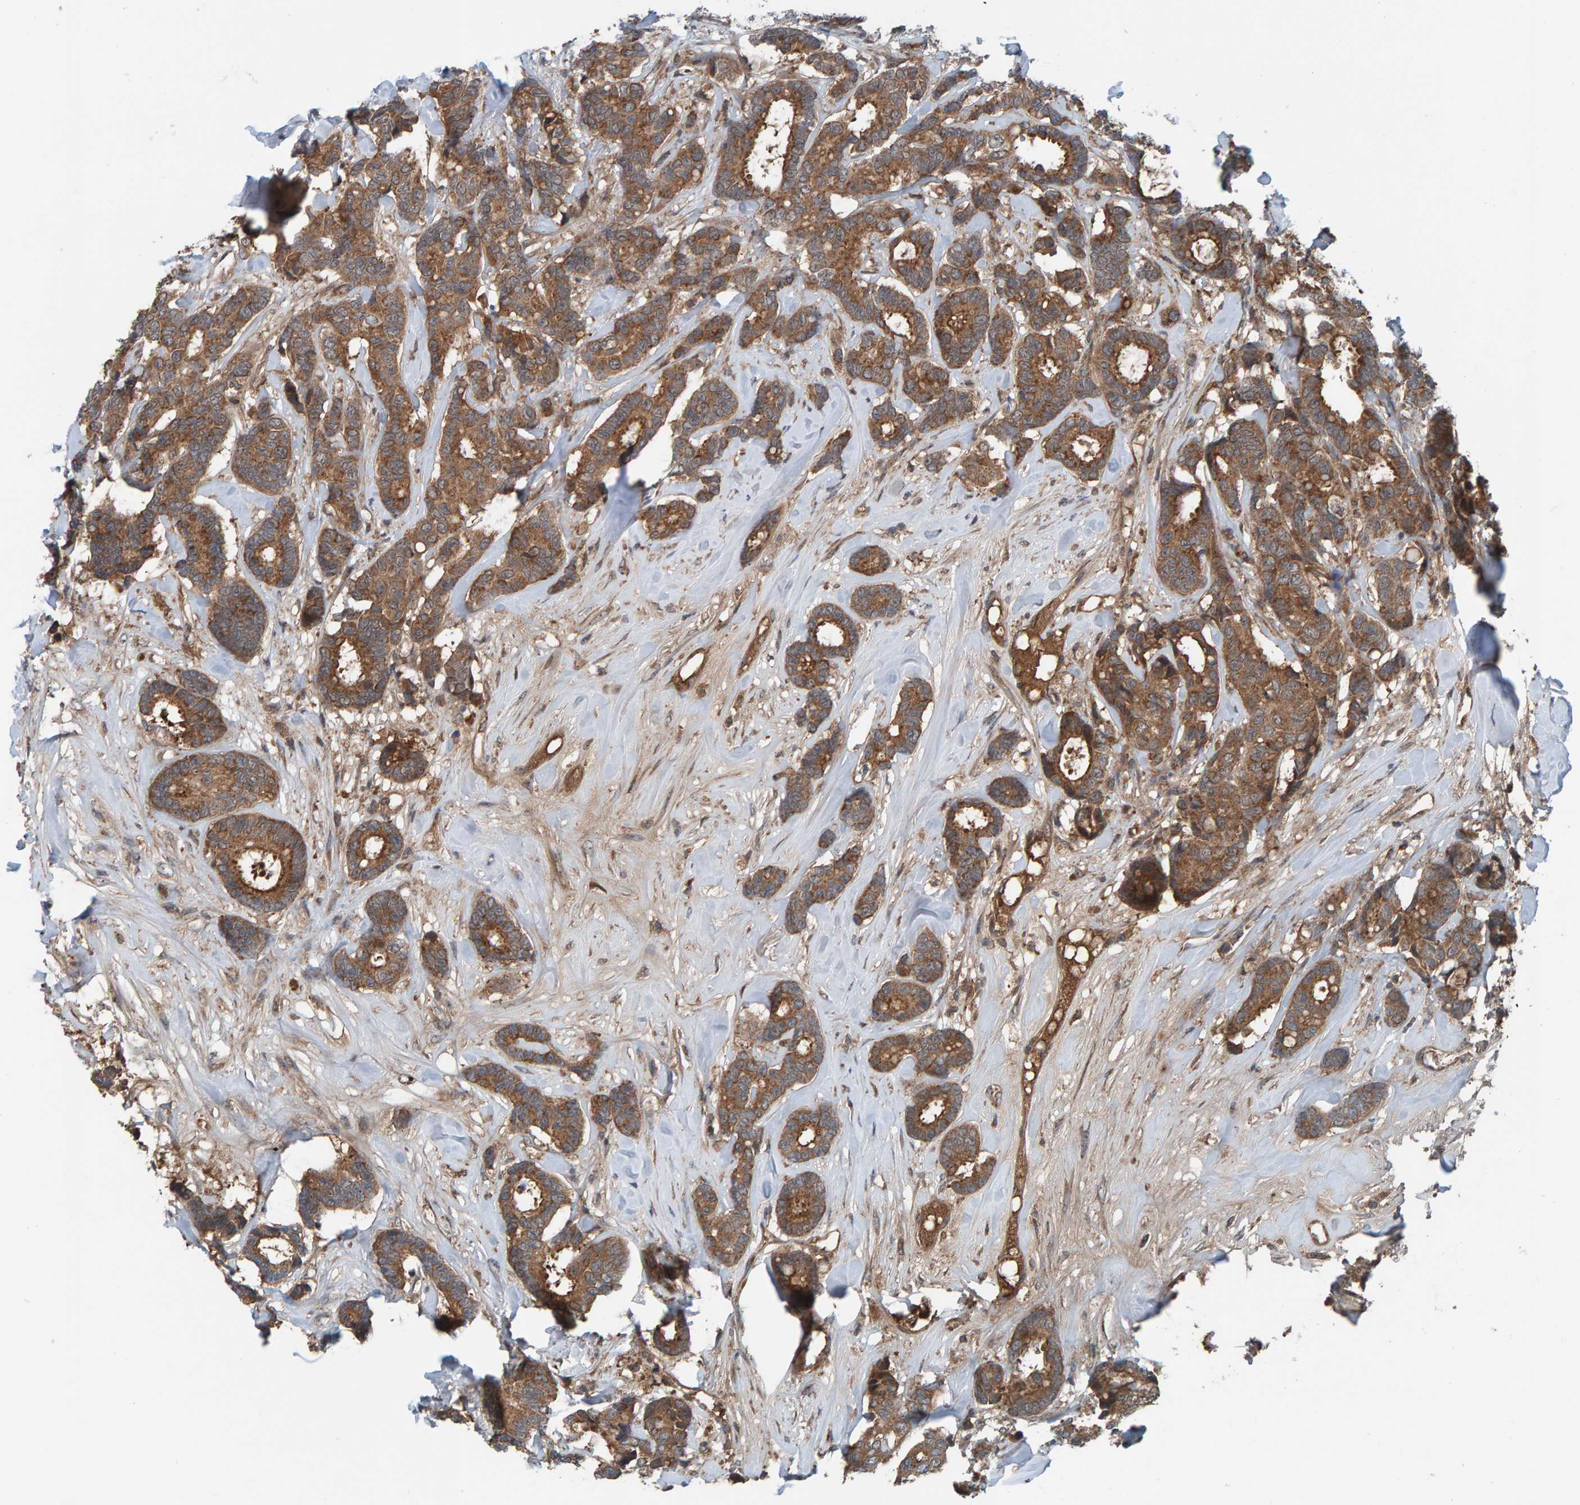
{"staining": {"intensity": "moderate", "quantity": ">75%", "location": "cytoplasmic/membranous"}, "tissue": "breast cancer", "cell_type": "Tumor cells", "image_type": "cancer", "snomed": [{"axis": "morphology", "description": "Duct carcinoma"}, {"axis": "topography", "description": "Breast"}], "caption": "Immunohistochemistry (IHC) histopathology image of intraductal carcinoma (breast) stained for a protein (brown), which exhibits medium levels of moderate cytoplasmic/membranous expression in approximately >75% of tumor cells.", "gene": "CUEDC1", "patient": {"sex": "female", "age": 87}}